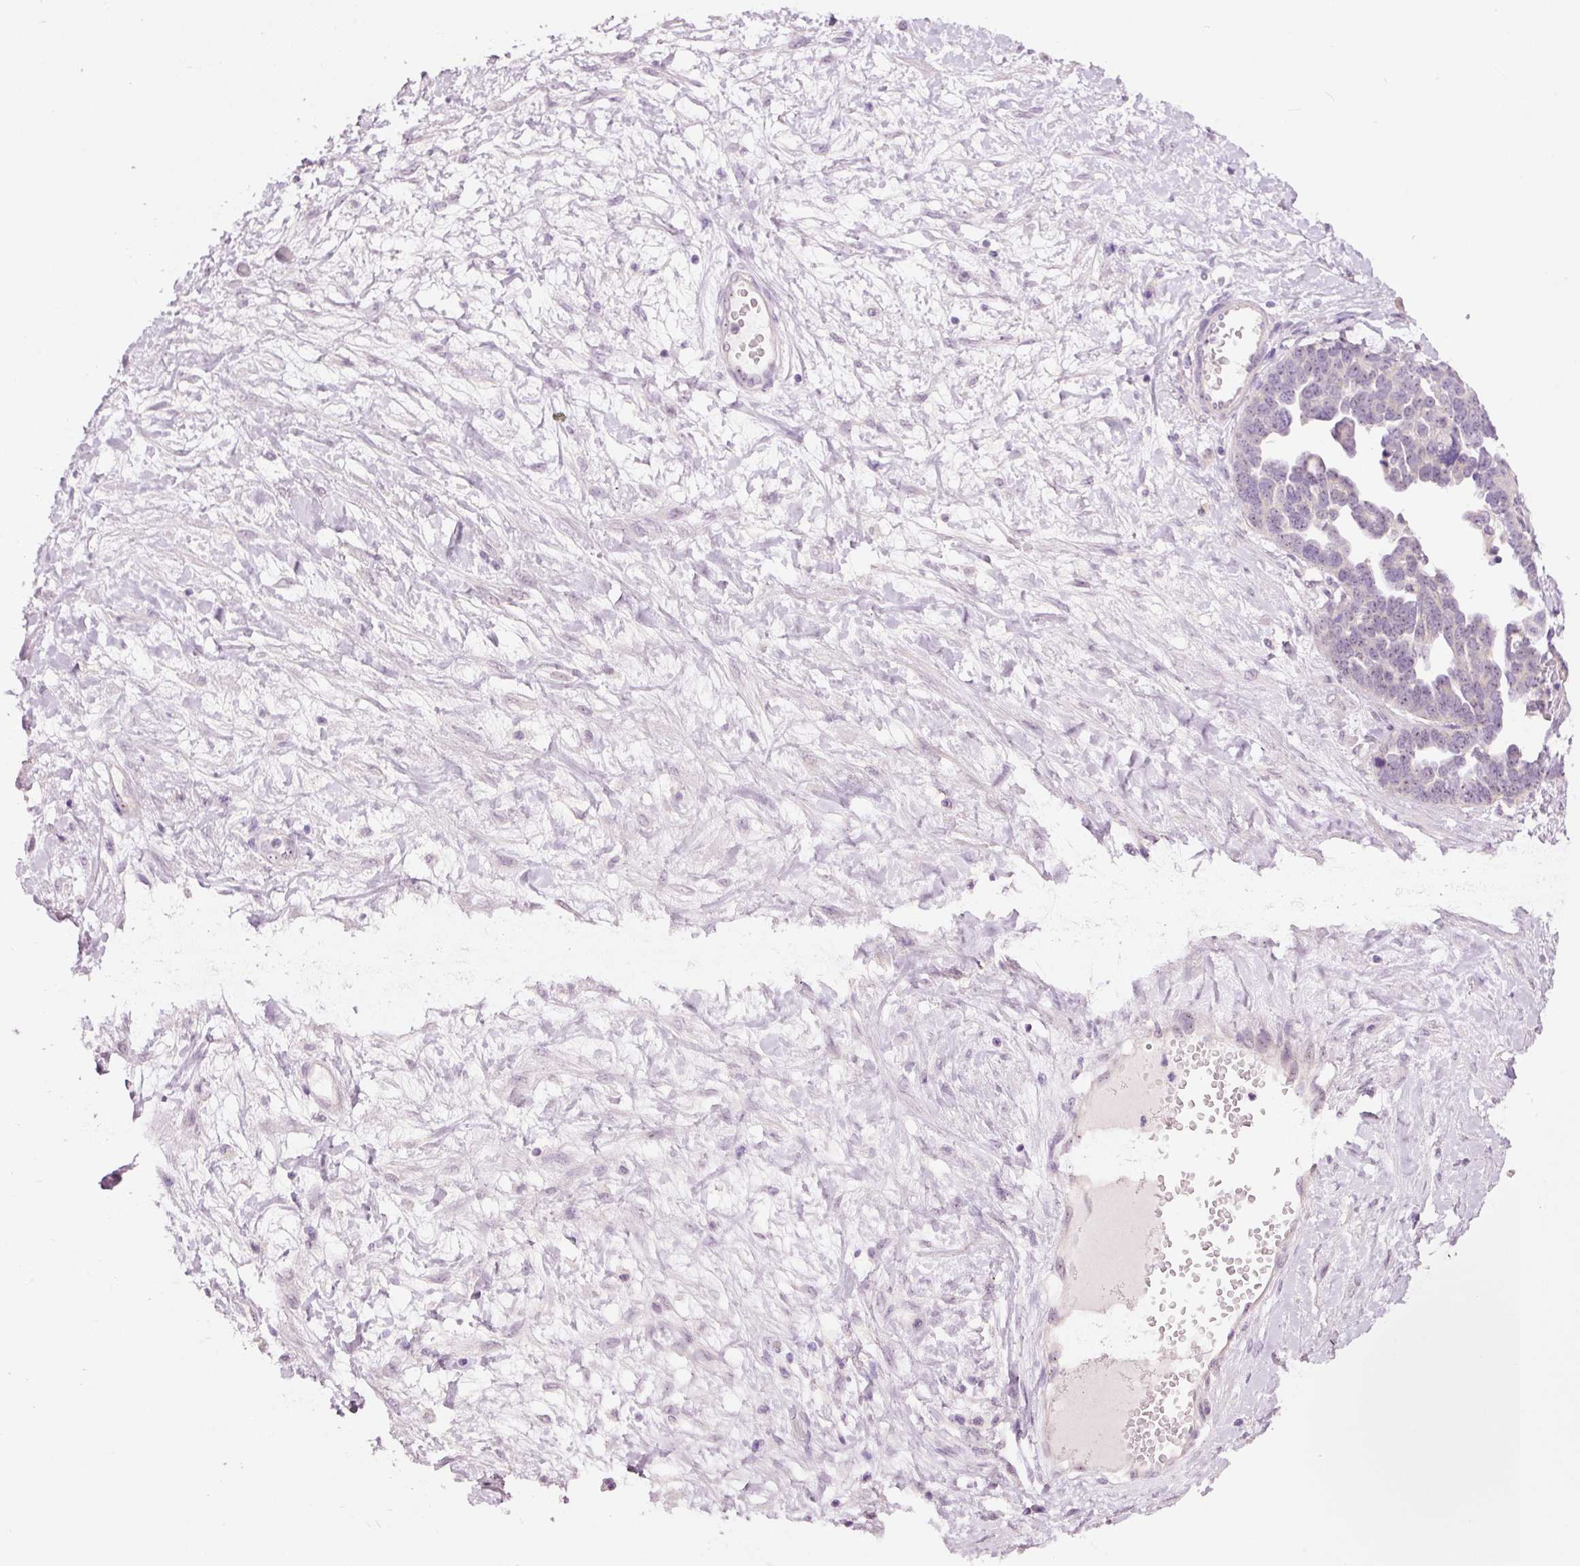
{"staining": {"intensity": "negative", "quantity": "none", "location": "none"}, "tissue": "ovarian cancer", "cell_type": "Tumor cells", "image_type": "cancer", "snomed": [{"axis": "morphology", "description": "Cystadenocarcinoma, serous, NOS"}, {"axis": "topography", "description": "Ovary"}], "caption": "Immunohistochemistry of ovarian cancer demonstrates no positivity in tumor cells.", "gene": "GCG", "patient": {"sex": "female", "age": 54}}